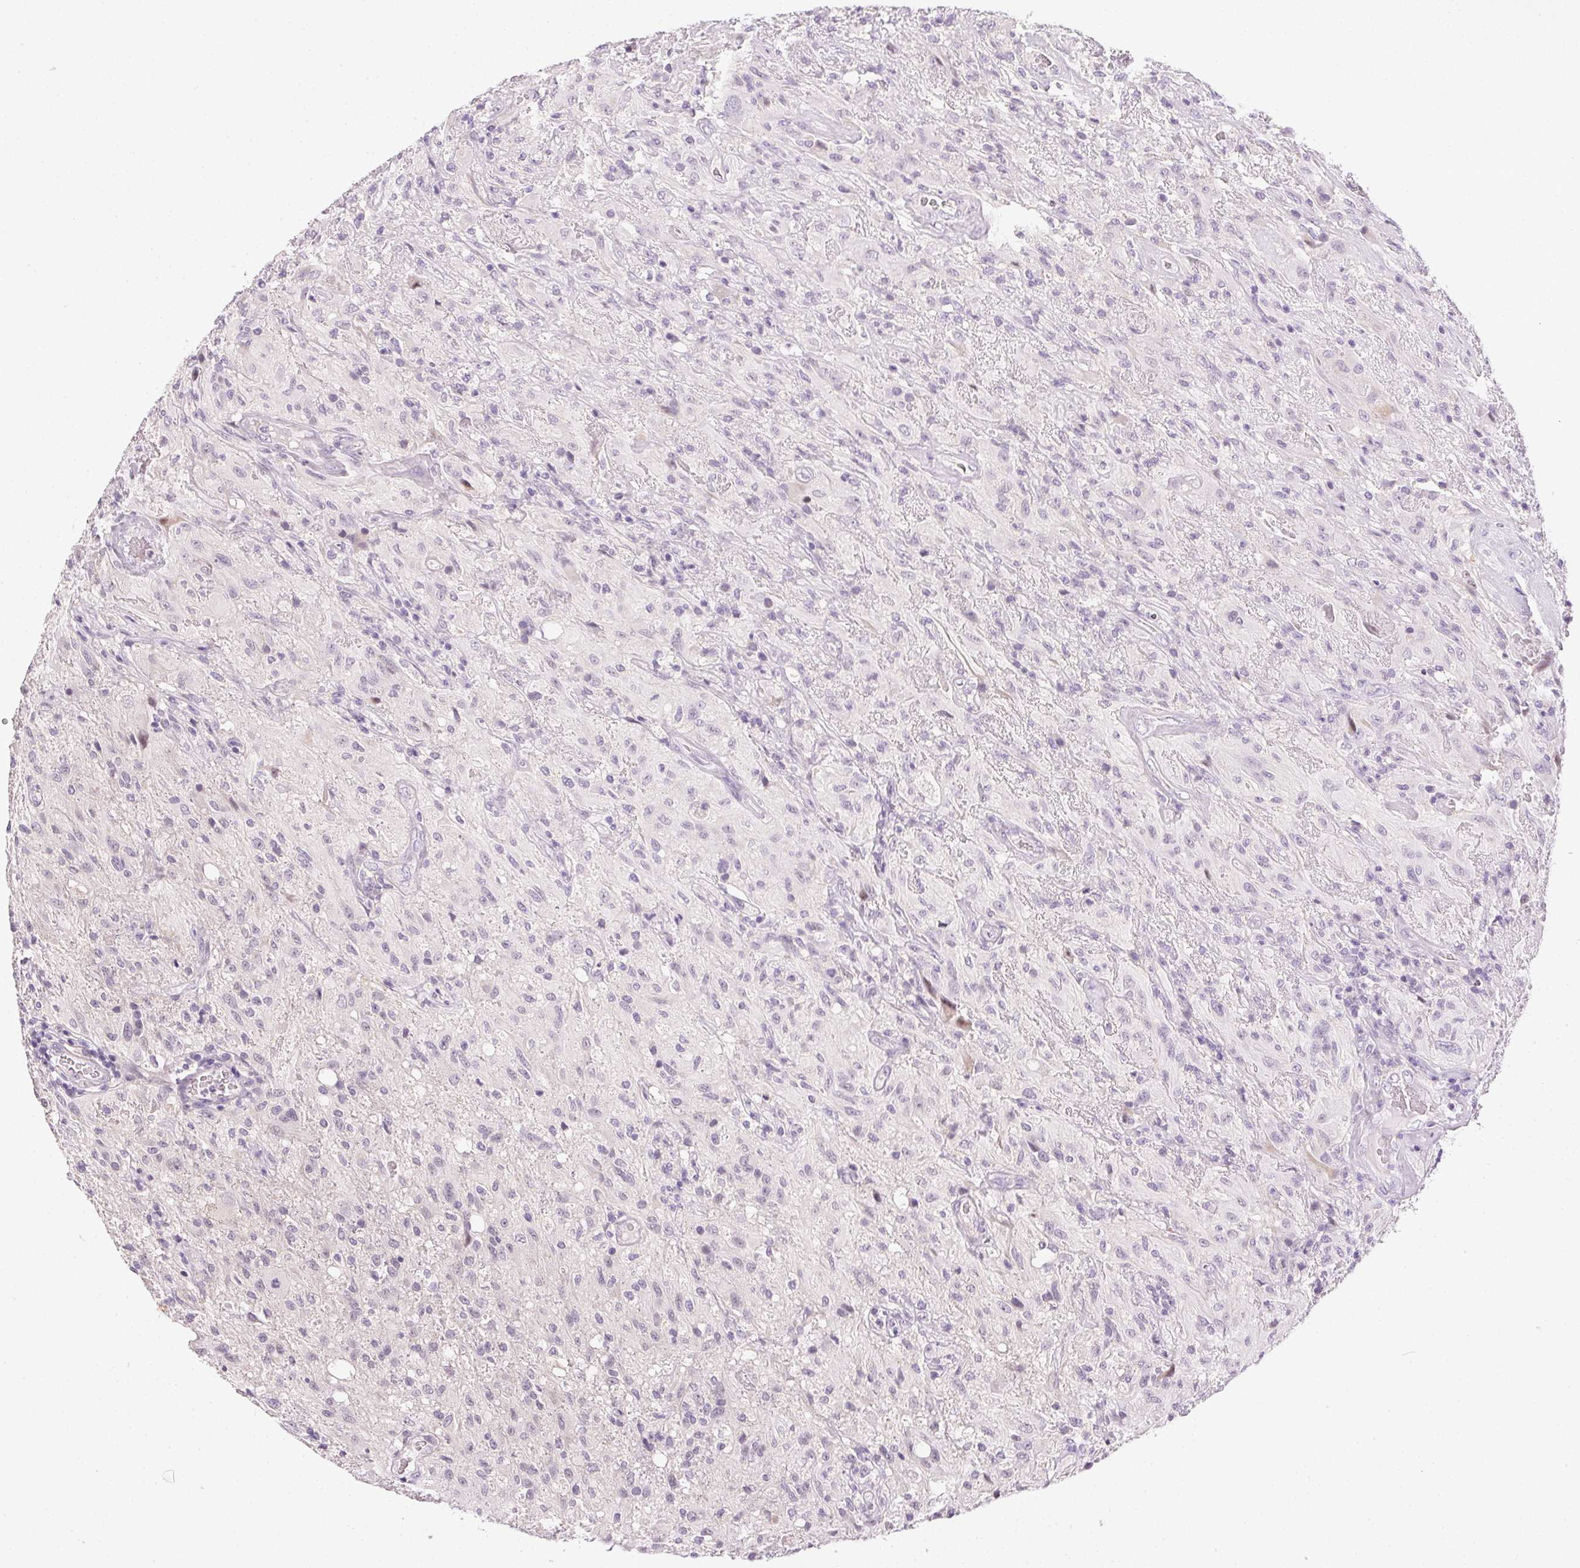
{"staining": {"intensity": "negative", "quantity": "none", "location": "none"}, "tissue": "glioma", "cell_type": "Tumor cells", "image_type": "cancer", "snomed": [{"axis": "morphology", "description": "Glioma, malignant, High grade"}, {"axis": "topography", "description": "Brain"}], "caption": "This is an immunohistochemistry photomicrograph of glioma. There is no staining in tumor cells.", "gene": "GSDMC", "patient": {"sex": "male", "age": 46}}